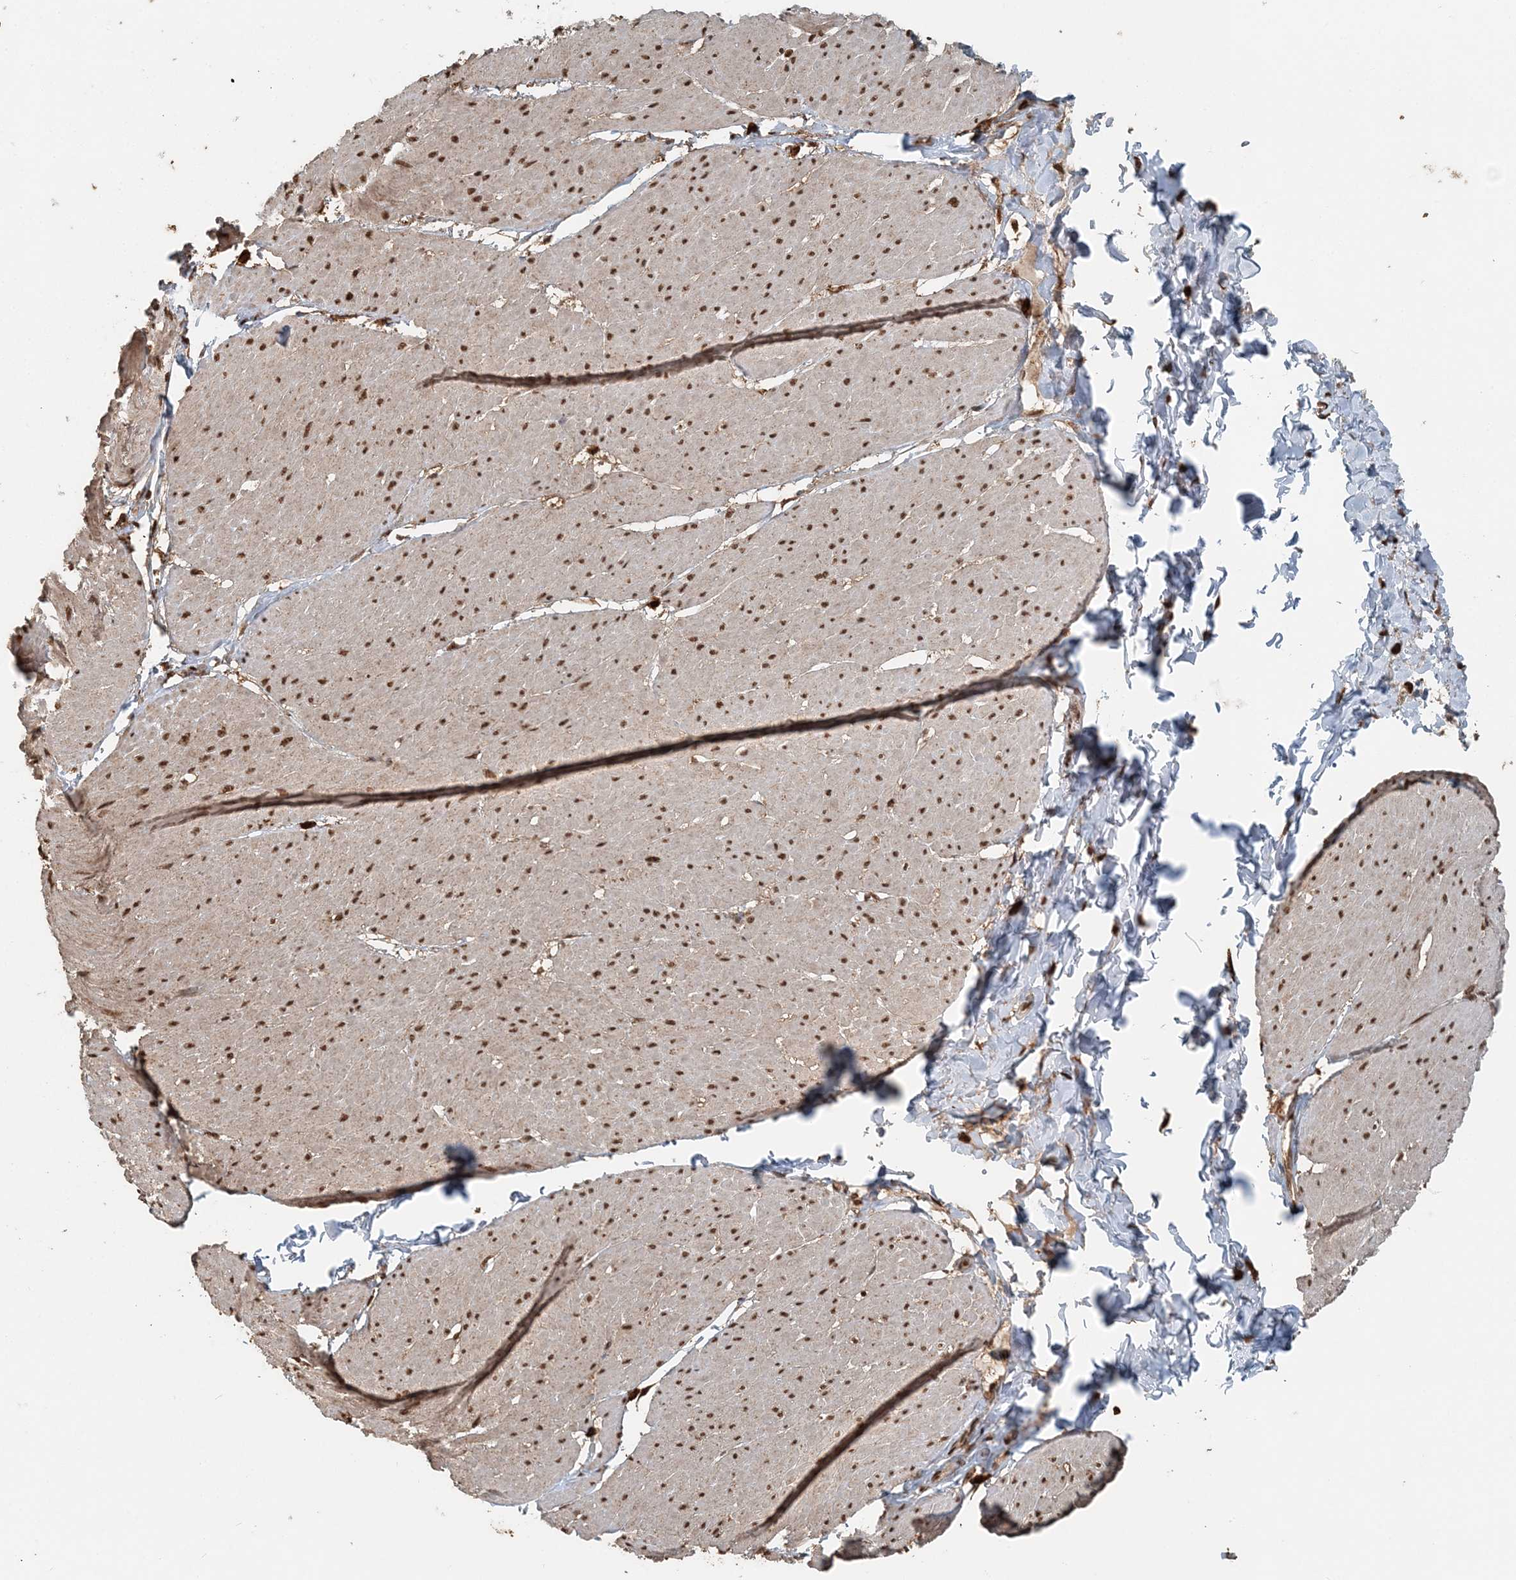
{"staining": {"intensity": "moderate", "quantity": ">75%", "location": "nuclear"}, "tissue": "smooth muscle", "cell_type": "Smooth muscle cells", "image_type": "normal", "snomed": [{"axis": "morphology", "description": "Urothelial carcinoma, High grade"}, {"axis": "topography", "description": "Urinary bladder"}], "caption": "A brown stain shows moderate nuclear expression of a protein in smooth muscle cells of unremarkable smooth muscle.", "gene": "ARHGAP35", "patient": {"sex": "male", "age": 46}}